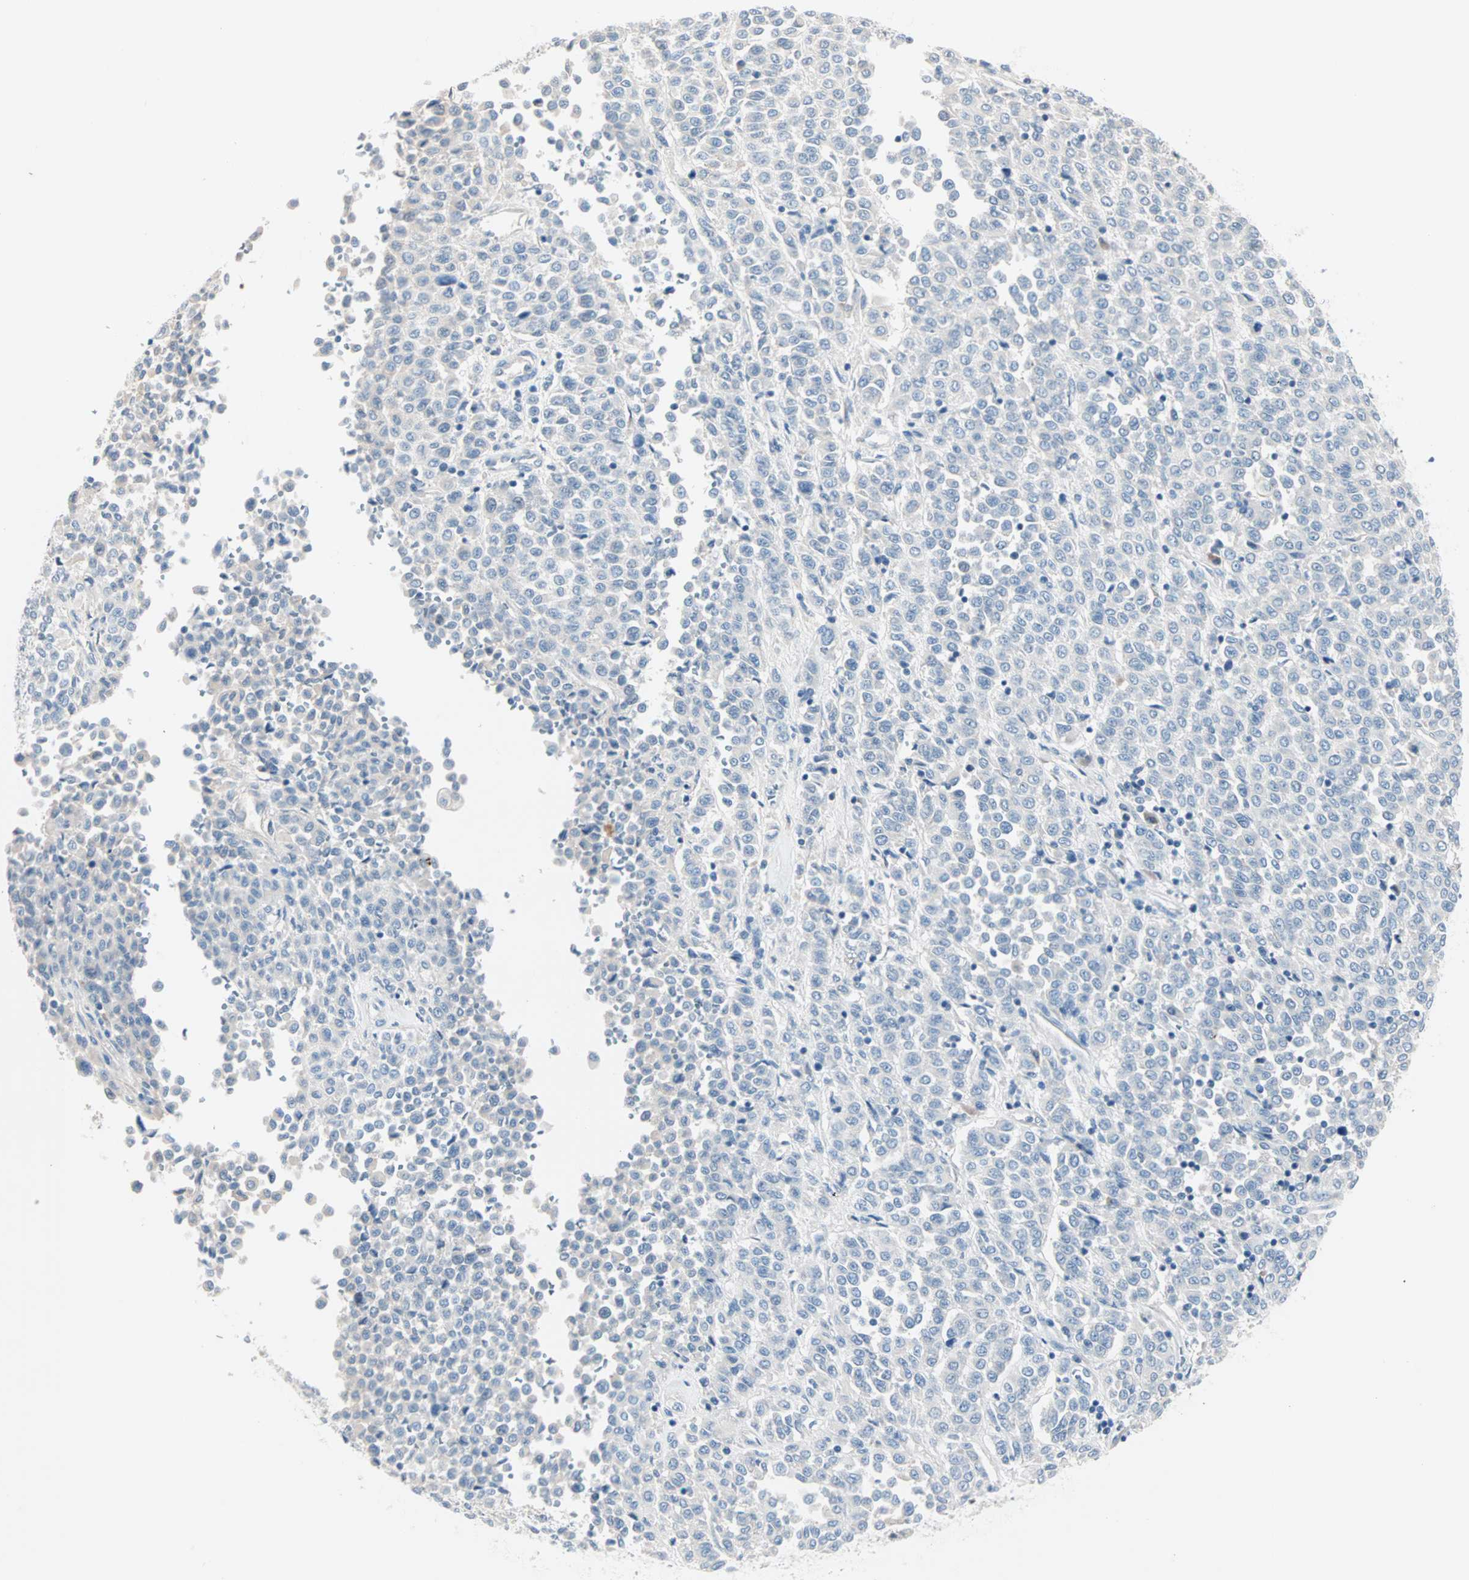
{"staining": {"intensity": "negative", "quantity": "none", "location": "none"}, "tissue": "melanoma", "cell_type": "Tumor cells", "image_type": "cancer", "snomed": [{"axis": "morphology", "description": "Malignant melanoma, Metastatic site"}, {"axis": "topography", "description": "Pancreas"}], "caption": "An IHC histopathology image of melanoma is shown. There is no staining in tumor cells of melanoma.", "gene": "NEFH", "patient": {"sex": "female", "age": 30}}